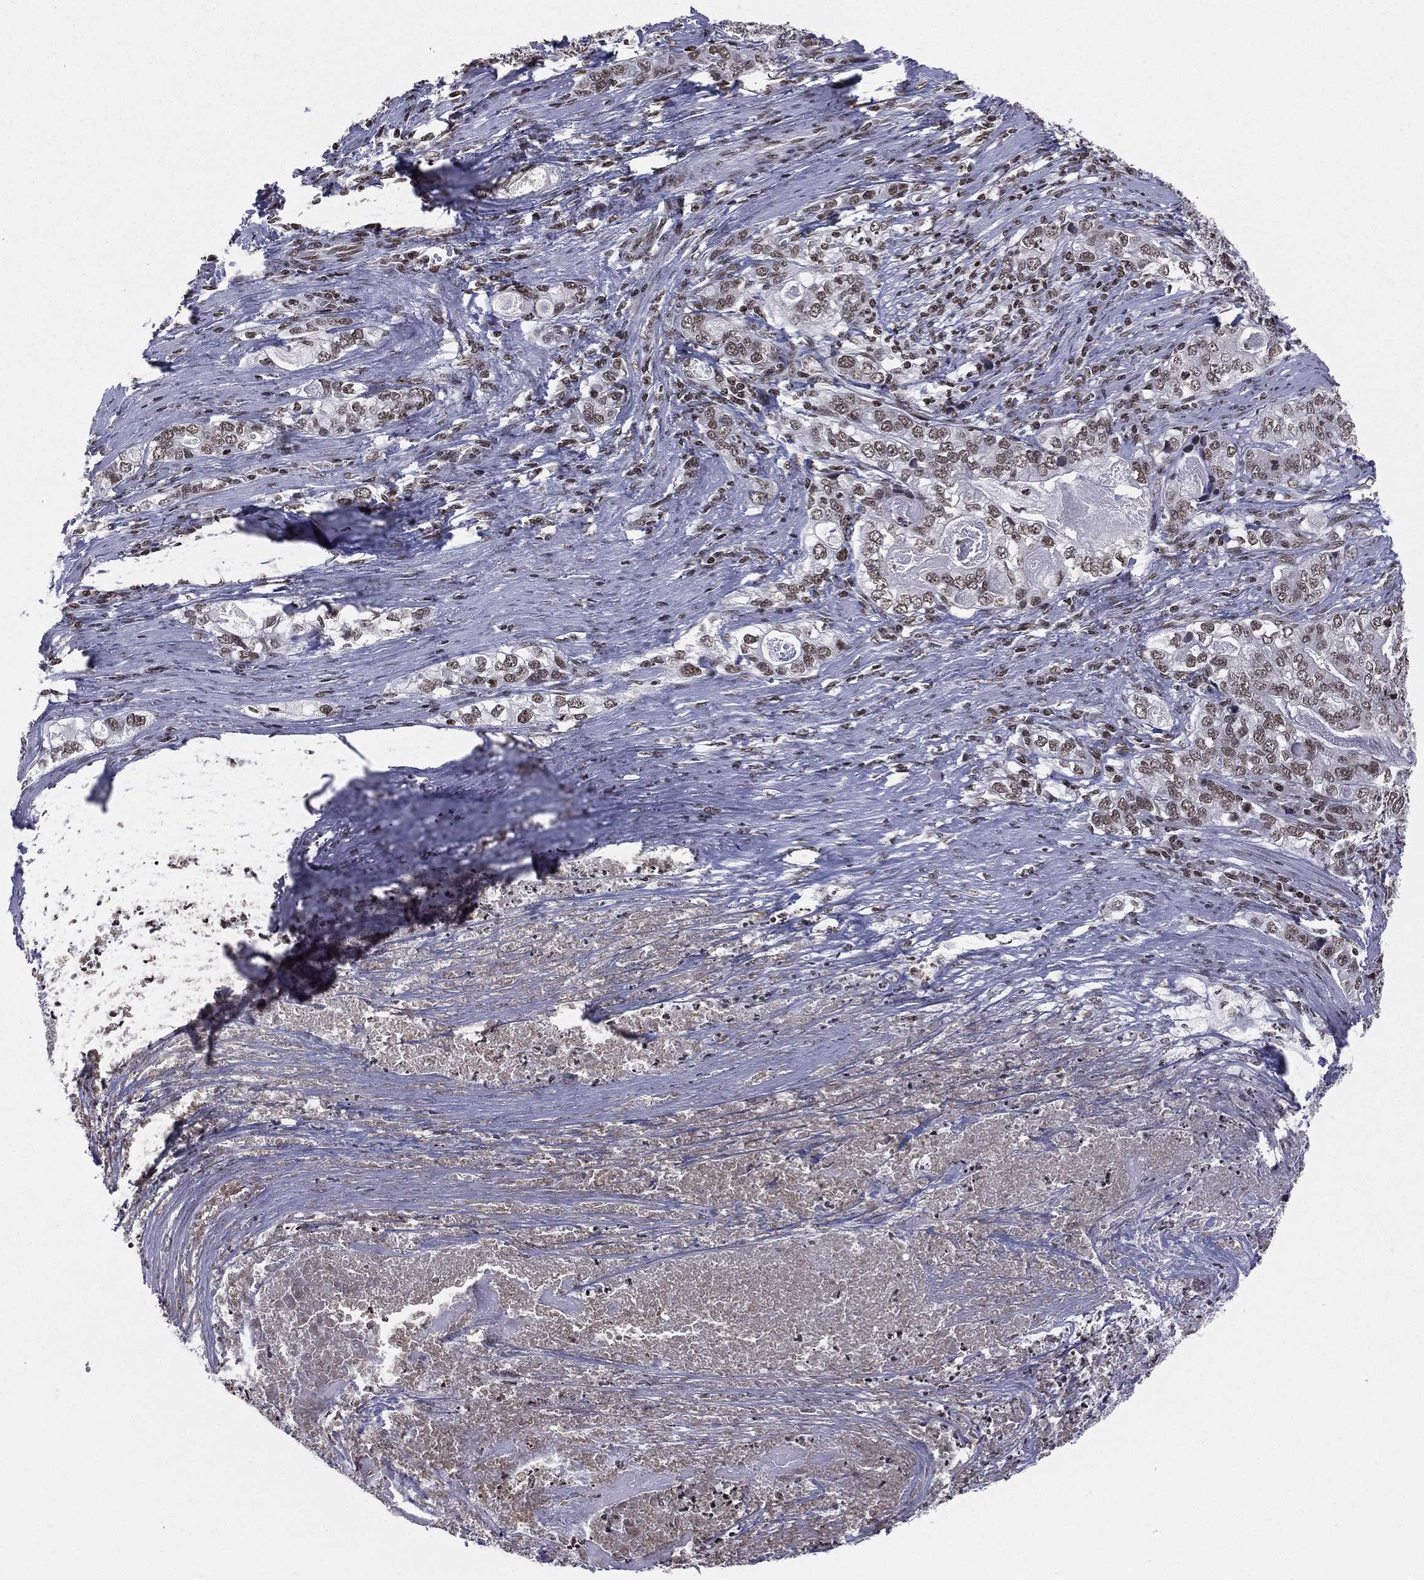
{"staining": {"intensity": "weak", "quantity": ">75%", "location": "nuclear"}, "tissue": "stomach cancer", "cell_type": "Tumor cells", "image_type": "cancer", "snomed": [{"axis": "morphology", "description": "Adenocarcinoma, NOS"}, {"axis": "topography", "description": "Stomach, lower"}], "caption": "Immunohistochemistry (IHC) photomicrograph of human stomach adenocarcinoma stained for a protein (brown), which displays low levels of weak nuclear staining in about >75% of tumor cells.", "gene": "RFX7", "patient": {"sex": "female", "age": 72}}